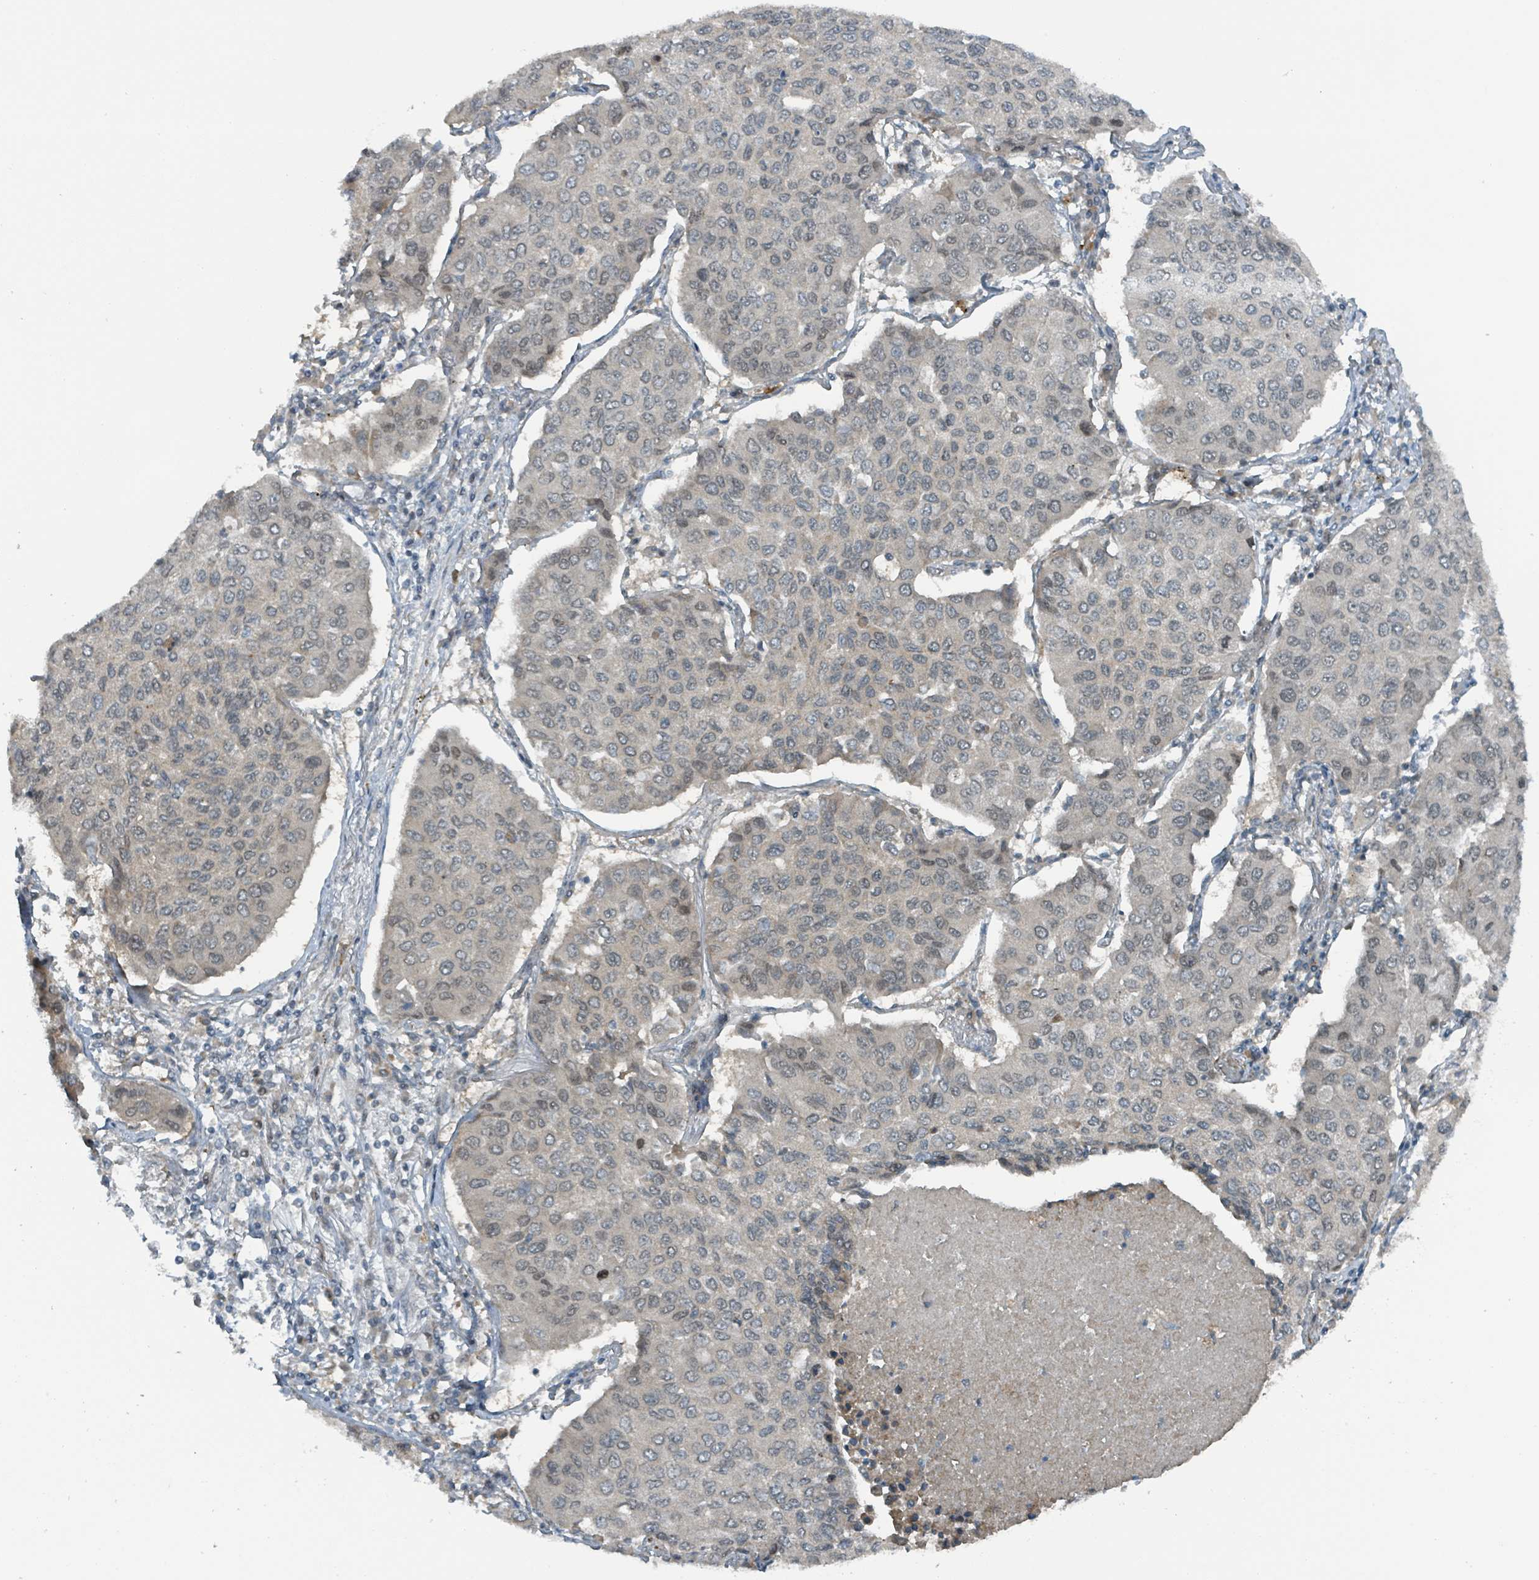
{"staining": {"intensity": "negative", "quantity": "none", "location": "none"}, "tissue": "lung cancer", "cell_type": "Tumor cells", "image_type": "cancer", "snomed": [{"axis": "morphology", "description": "Squamous cell carcinoma, NOS"}, {"axis": "topography", "description": "Lung"}], "caption": "High power microscopy histopathology image of an immunohistochemistry (IHC) image of lung cancer, revealing no significant positivity in tumor cells. The staining was performed using DAB (3,3'-diaminobenzidine) to visualize the protein expression in brown, while the nuclei were stained in blue with hematoxylin (Magnification: 20x).", "gene": "PHIP", "patient": {"sex": "male", "age": 74}}